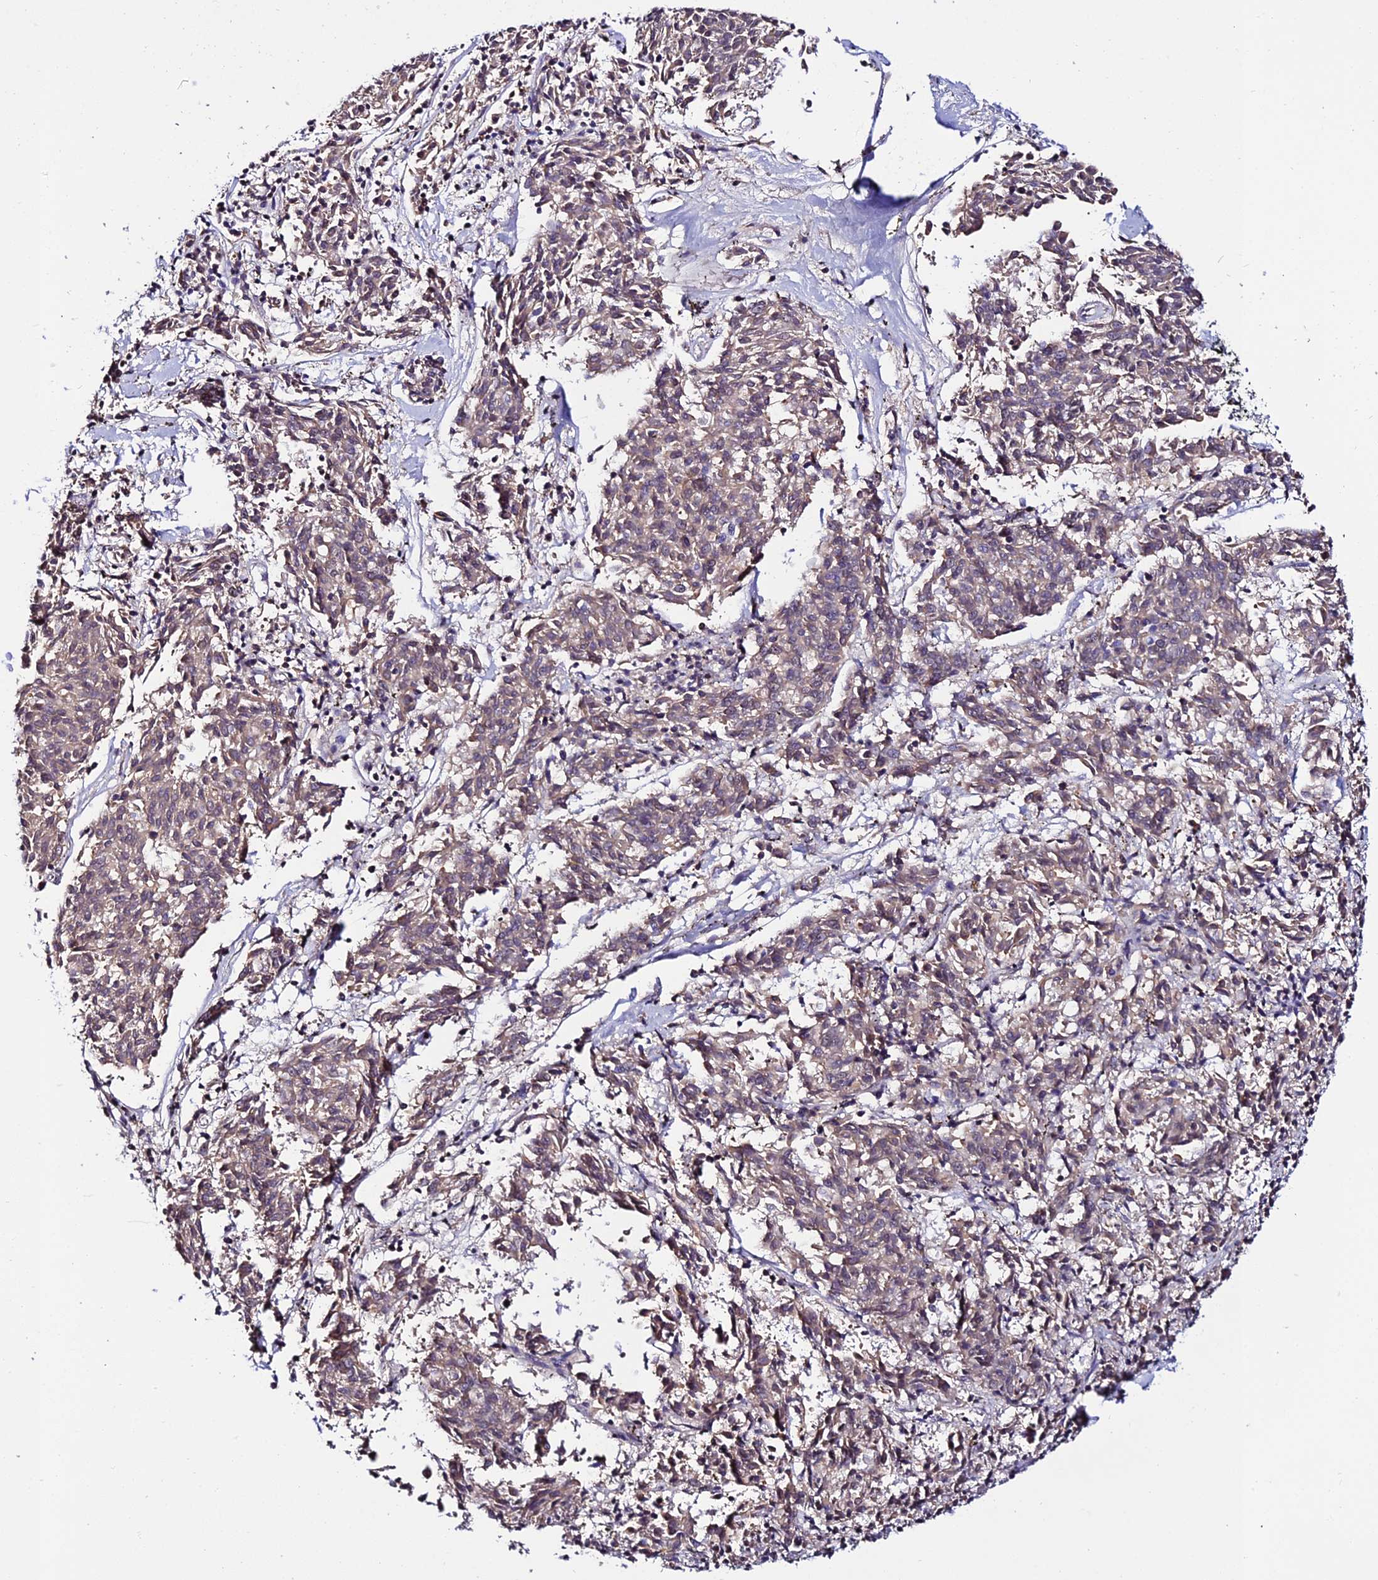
{"staining": {"intensity": "weak", "quantity": "25%-75%", "location": "cytoplasmic/membranous"}, "tissue": "melanoma", "cell_type": "Tumor cells", "image_type": "cancer", "snomed": [{"axis": "morphology", "description": "Malignant melanoma, NOS"}, {"axis": "topography", "description": "Skin"}], "caption": "An immunohistochemistry histopathology image of tumor tissue is shown. Protein staining in brown labels weak cytoplasmic/membranous positivity in malignant melanoma within tumor cells.", "gene": "DEFB132", "patient": {"sex": "female", "age": 72}}